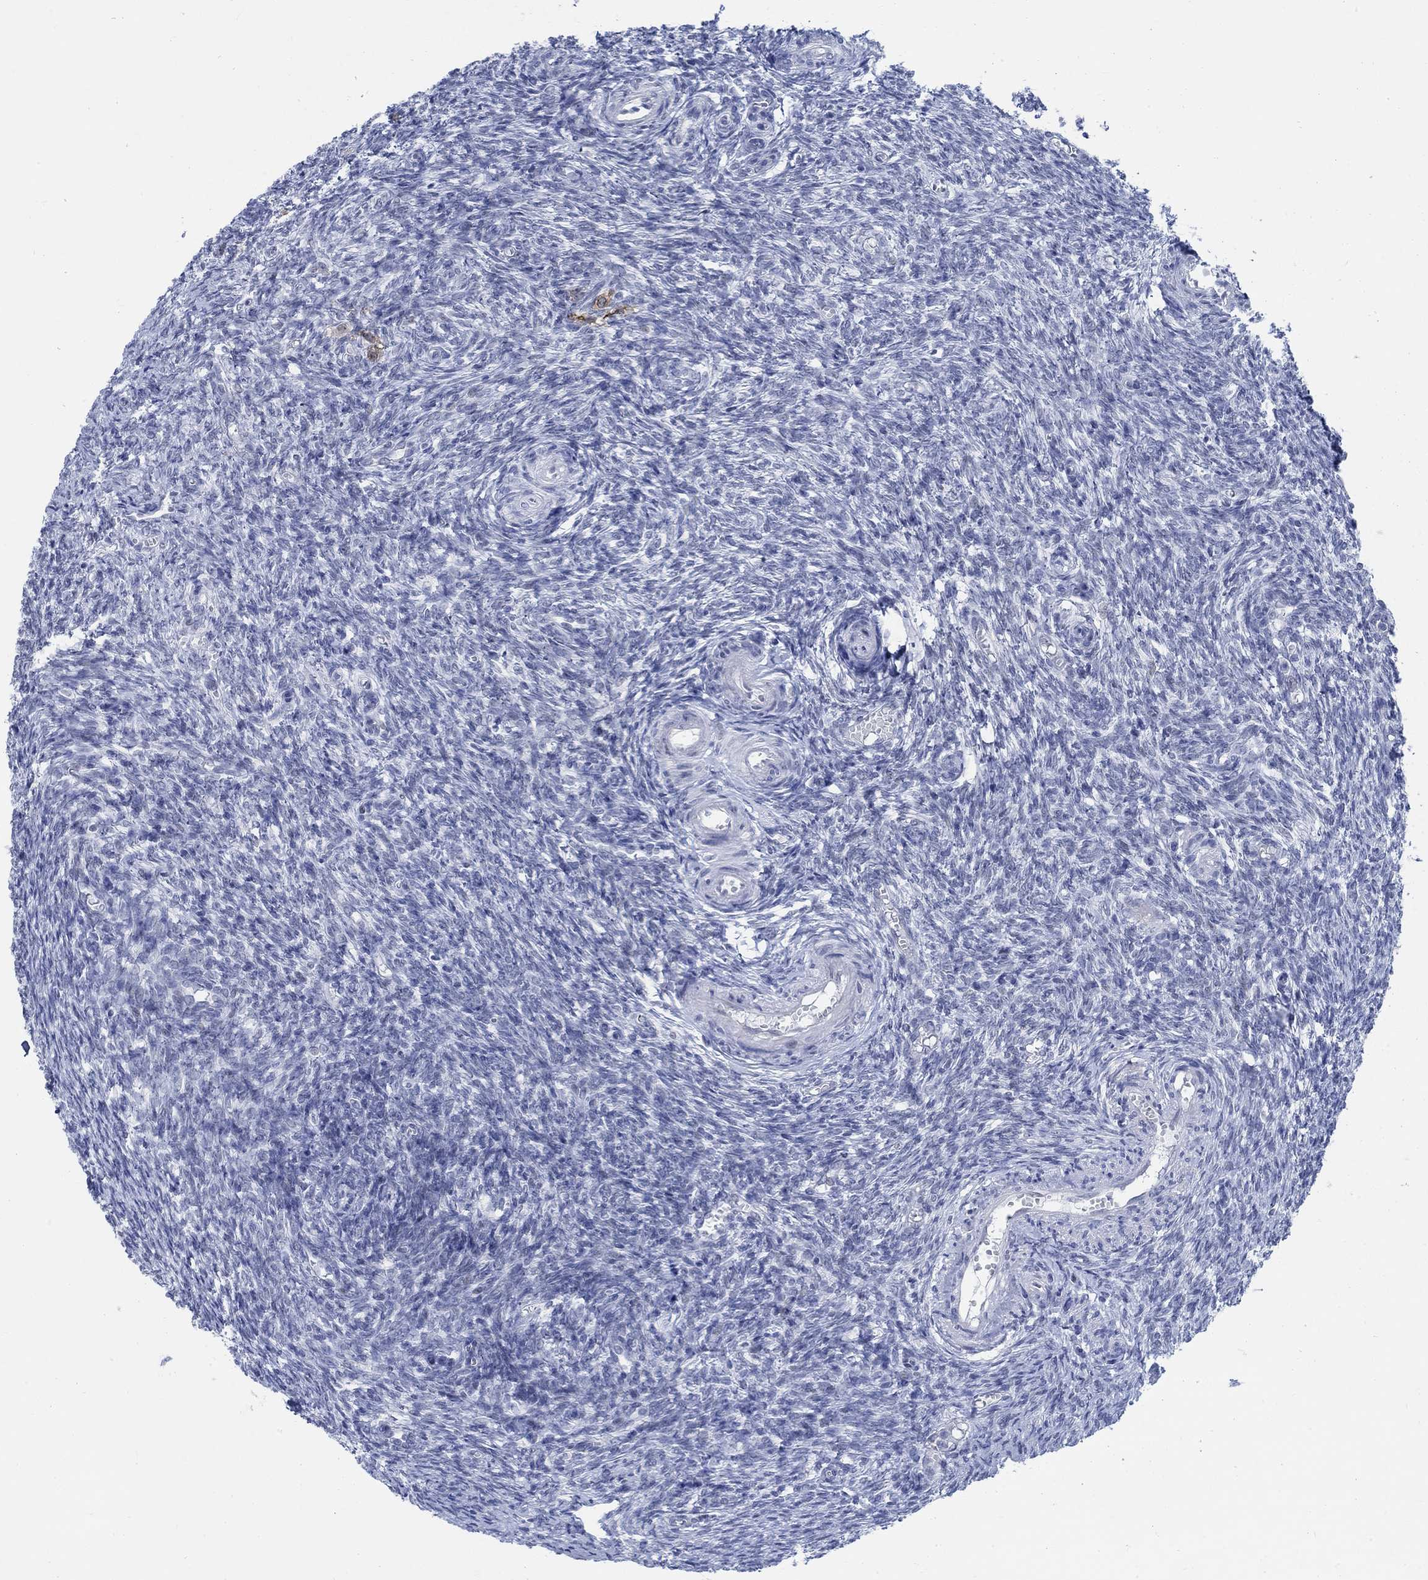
{"staining": {"intensity": "negative", "quantity": "none", "location": "none"}, "tissue": "ovary", "cell_type": "Follicle cells", "image_type": "normal", "snomed": [{"axis": "morphology", "description": "Normal tissue, NOS"}, {"axis": "topography", "description": "Ovary"}], "caption": "Photomicrograph shows no significant protein expression in follicle cells of normal ovary. (DAB (3,3'-diaminobenzidine) immunohistochemistry (IHC), high magnification).", "gene": "DLK1", "patient": {"sex": "female", "age": 43}}